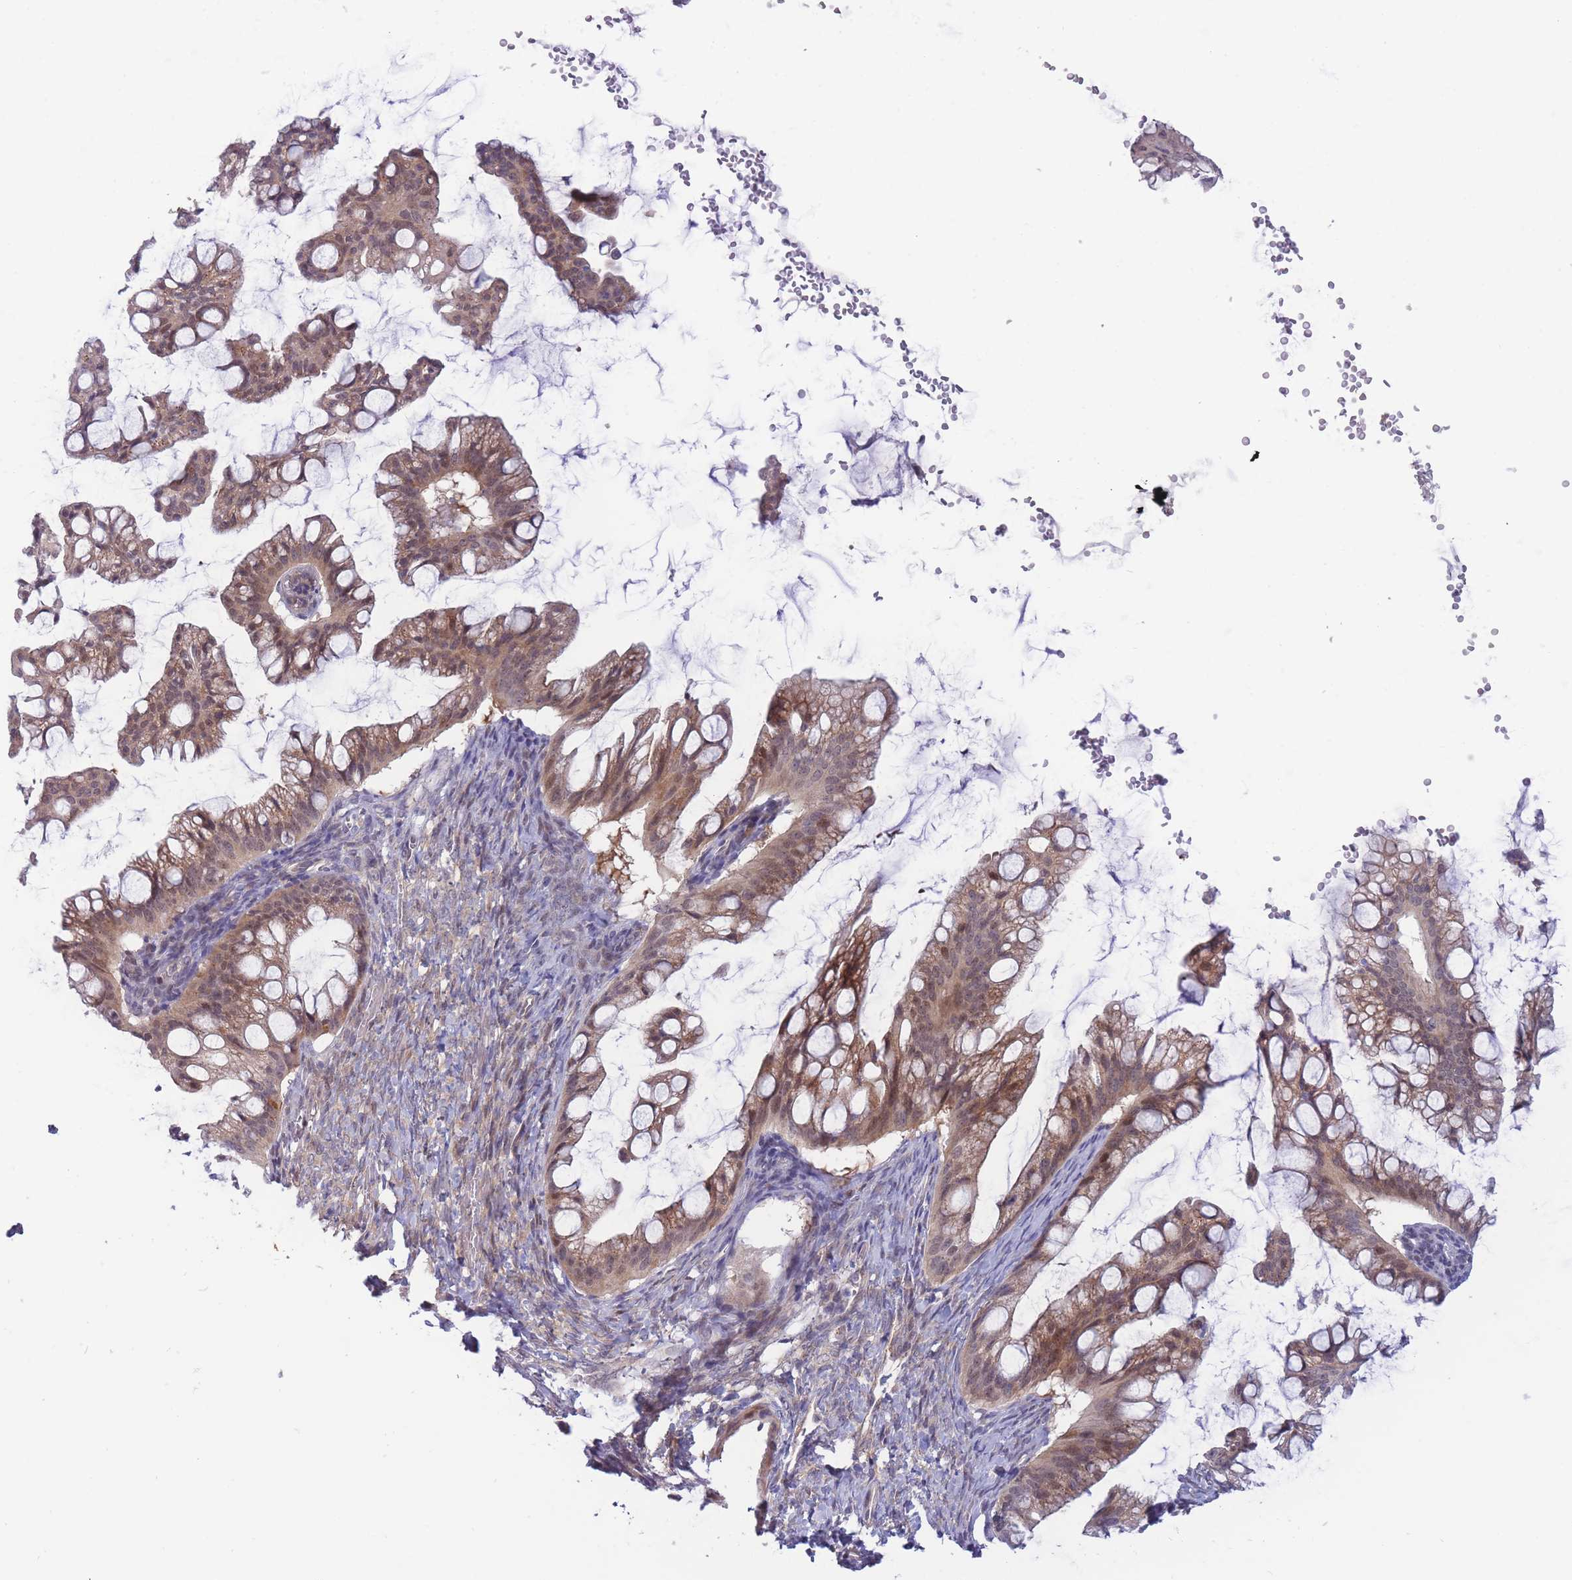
{"staining": {"intensity": "weak", "quantity": "25%-75%", "location": "cytoplasmic/membranous"}, "tissue": "ovarian cancer", "cell_type": "Tumor cells", "image_type": "cancer", "snomed": [{"axis": "morphology", "description": "Cystadenocarcinoma, mucinous, NOS"}, {"axis": "topography", "description": "Ovary"}], "caption": "Protein staining shows weak cytoplasmic/membranous expression in about 25%-75% of tumor cells in ovarian mucinous cystadenocarcinoma.", "gene": "APOL4", "patient": {"sex": "female", "age": 73}}